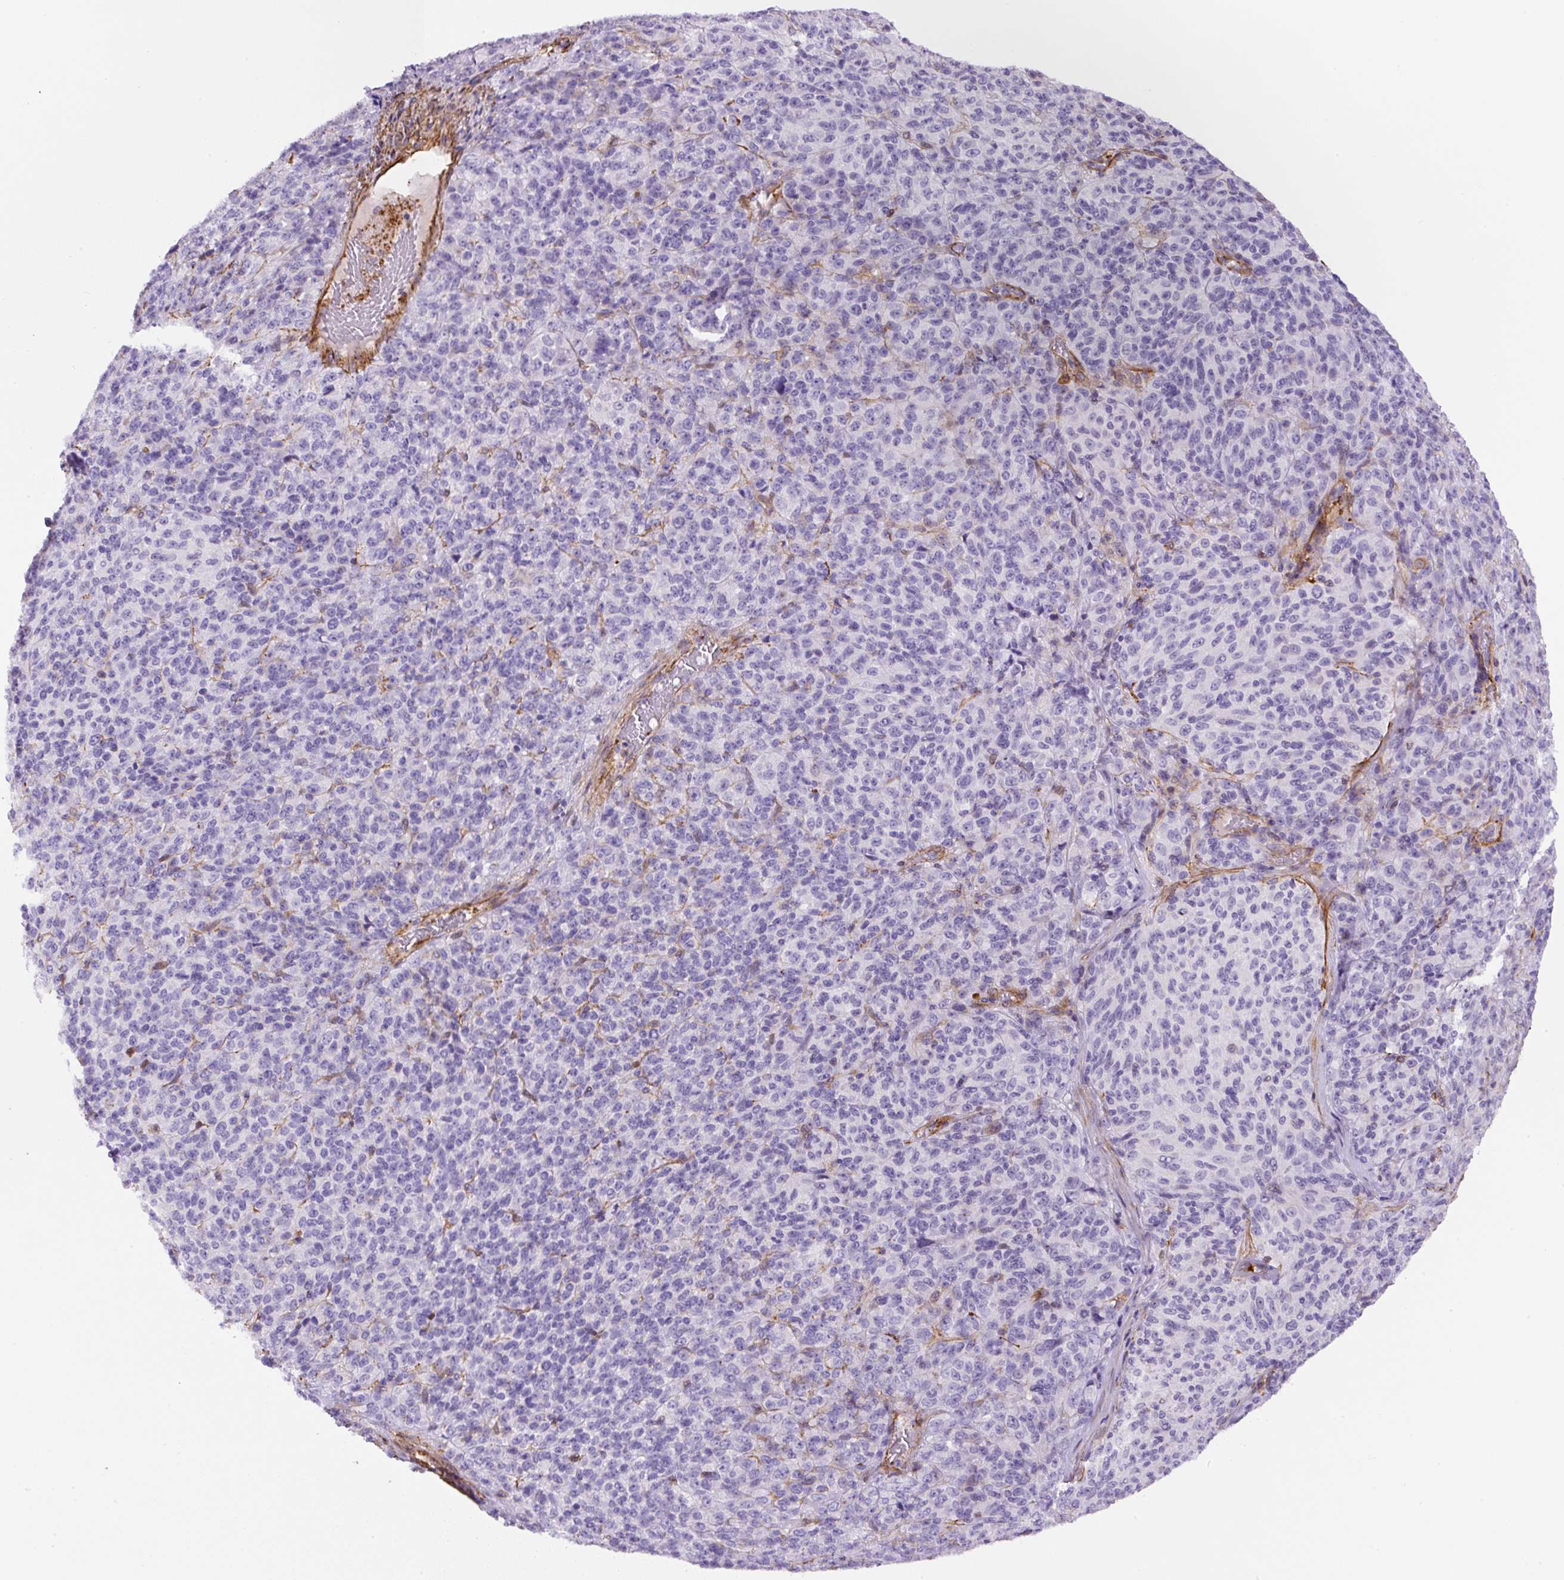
{"staining": {"intensity": "negative", "quantity": "none", "location": "none"}, "tissue": "melanoma", "cell_type": "Tumor cells", "image_type": "cancer", "snomed": [{"axis": "morphology", "description": "Malignant melanoma, Metastatic site"}, {"axis": "topography", "description": "Brain"}], "caption": "A high-resolution histopathology image shows immunohistochemistry (IHC) staining of melanoma, which reveals no significant staining in tumor cells.", "gene": "B3GALT5", "patient": {"sex": "female", "age": 56}}